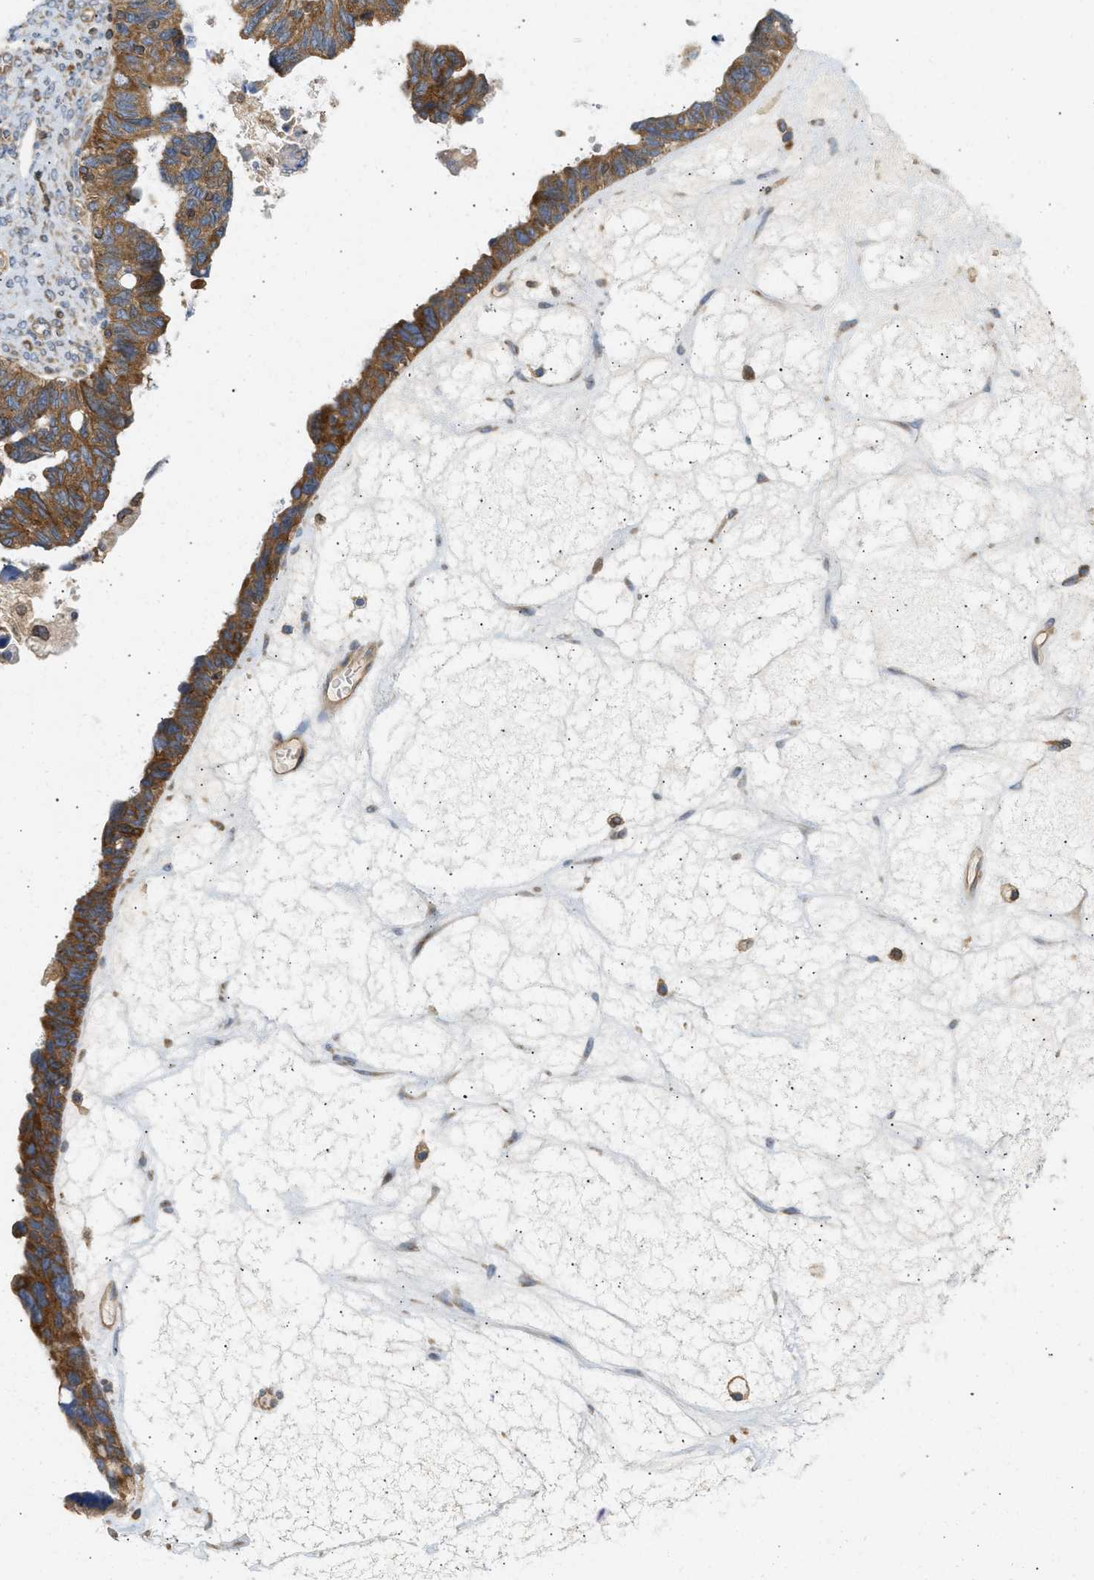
{"staining": {"intensity": "moderate", "quantity": ">75%", "location": "cytoplasmic/membranous"}, "tissue": "ovarian cancer", "cell_type": "Tumor cells", "image_type": "cancer", "snomed": [{"axis": "morphology", "description": "Cystadenocarcinoma, serous, NOS"}, {"axis": "topography", "description": "Ovary"}], "caption": "Immunohistochemistry (IHC) staining of ovarian serous cystadenocarcinoma, which displays medium levels of moderate cytoplasmic/membranous expression in approximately >75% of tumor cells indicating moderate cytoplasmic/membranous protein positivity. The staining was performed using DAB (brown) for protein detection and nuclei were counterstained in hematoxylin (blue).", "gene": "STRN", "patient": {"sex": "female", "age": 79}}